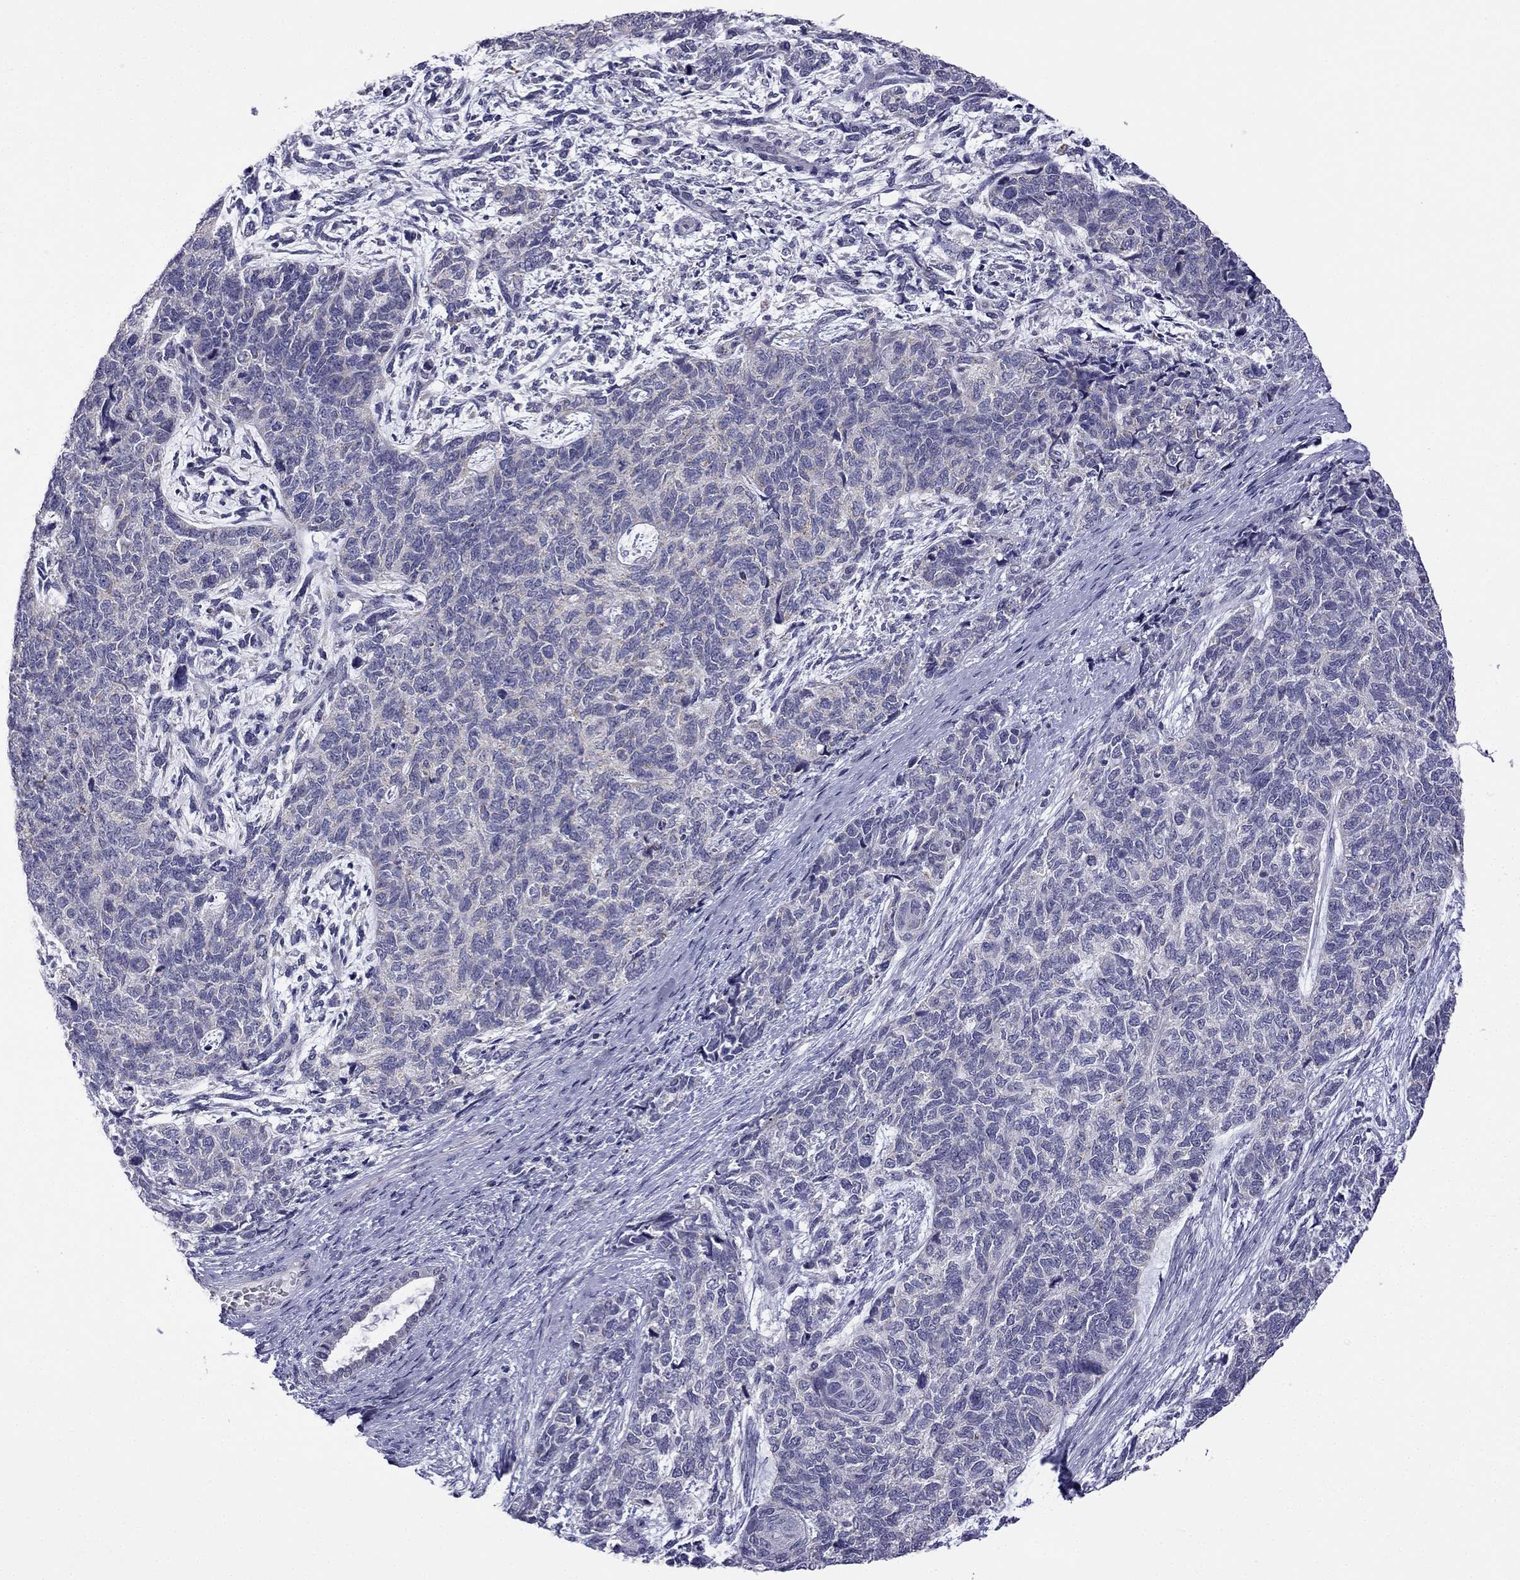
{"staining": {"intensity": "negative", "quantity": "none", "location": "none"}, "tissue": "cervical cancer", "cell_type": "Tumor cells", "image_type": "cancer", "snomed": [{"axis": "morphology", "description": "Squamous cell carcinoma, NOS"}, {"axis": "topography", "description": "Cervix"}], "caption": "Immunohistochemistry (IHC) image of human squamous cell carcinoma (cervical) stained for a protein (brown), which demonstrates no positivity in tumor cells.", "gene": "C5orf49", "patient": {"sex": "female", "age": 63}}